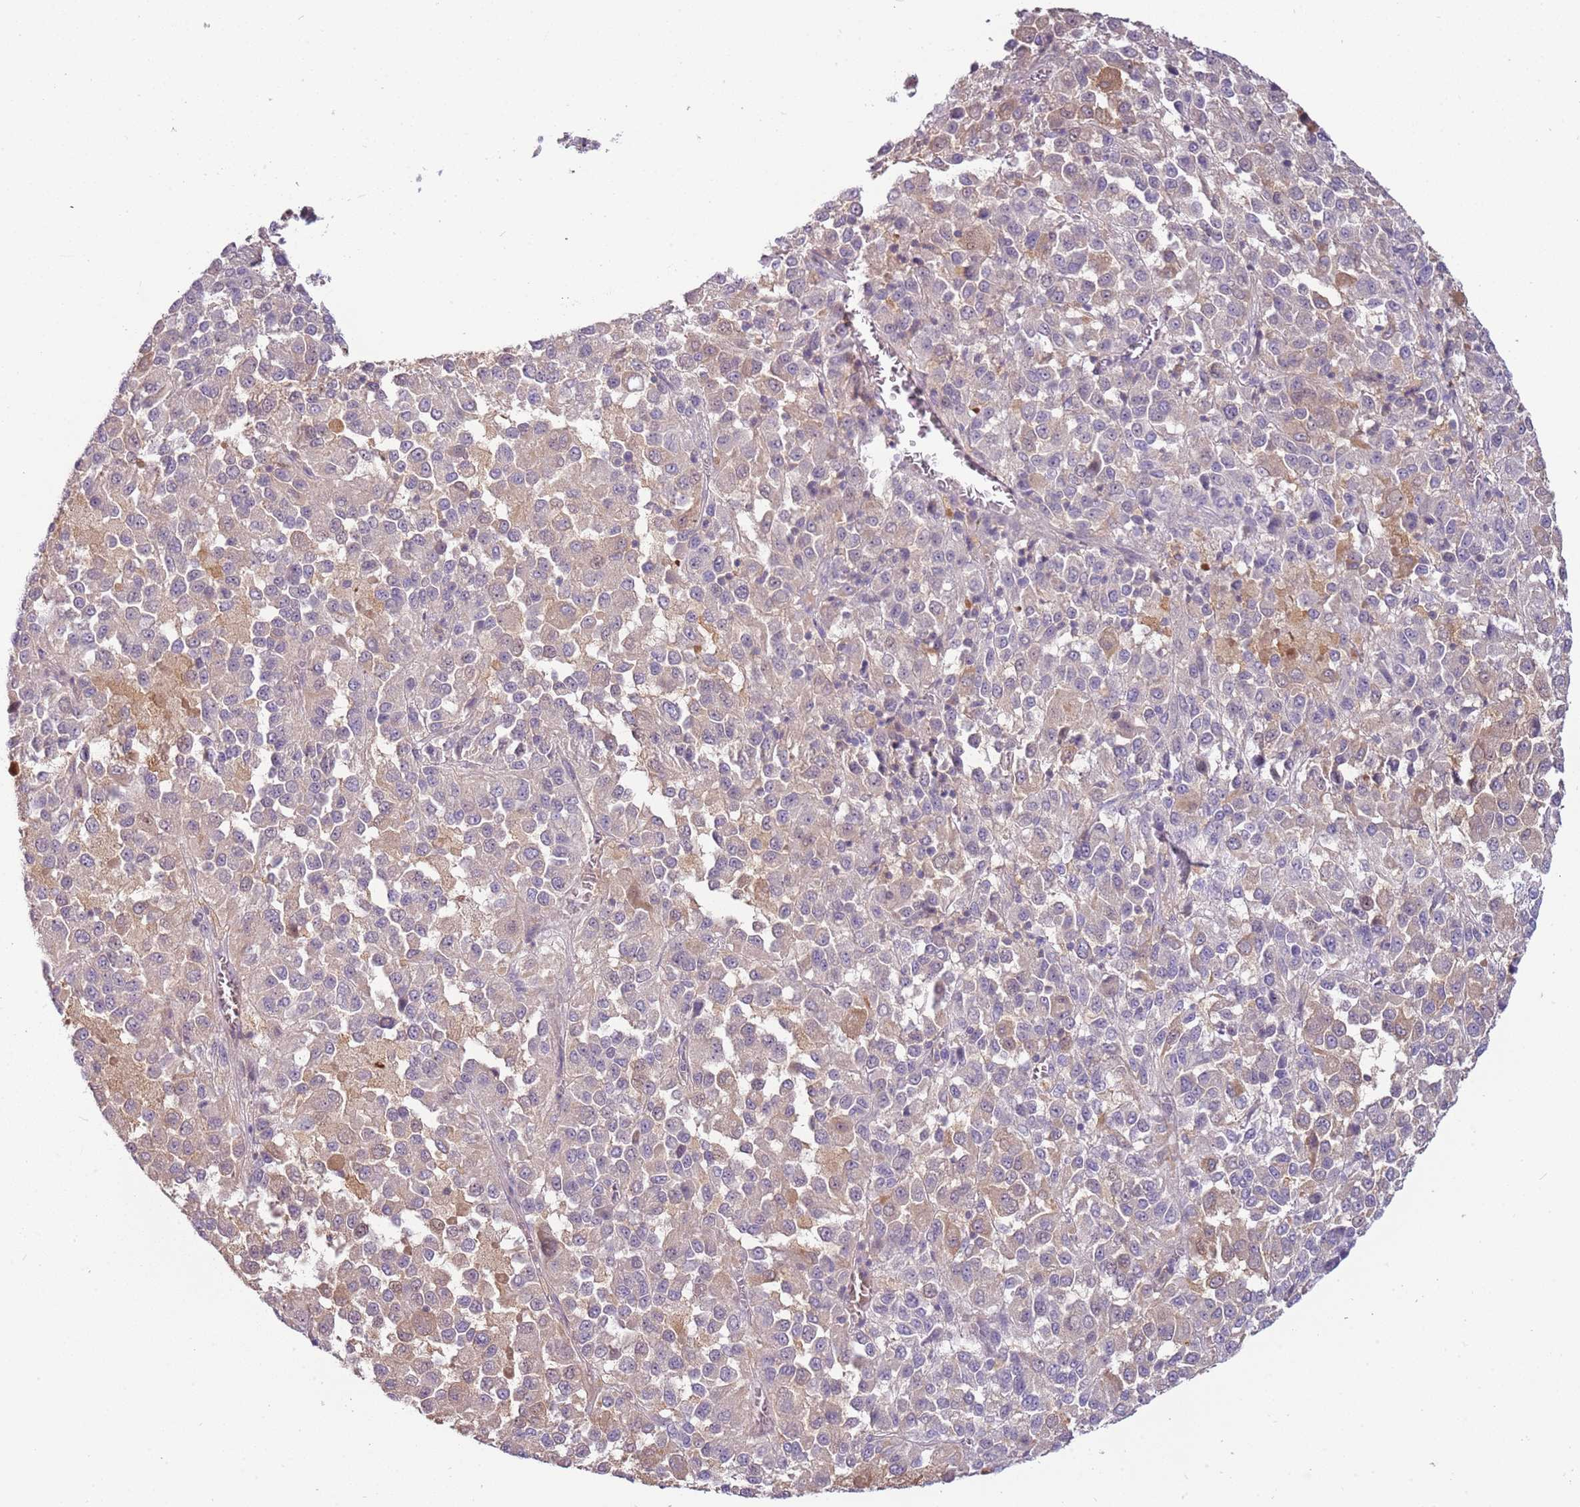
{"staining": {"intensity": "weak", "quantity": "<25%", "location": "cytoplasmic/membranous"}, "tissue": "melanoma", "cell_type": "Tumor cells", "image_type": "cancer", "snomed": [{"axis": "morphology", "description": "Malignant melanoma, Metastatic site"}, {"axis": "topography", "description": "Lung"}], "caption": "Malignant melanoma (metastatic site) was stained to show a protein in brown. There is no significant positivity in tumor cells. (DAB immunohistochemistry visualized using brightfield microscopy, high magnification).", "gene": "ARHGAP5", "patient": {"sex": "male", "age": 64}}